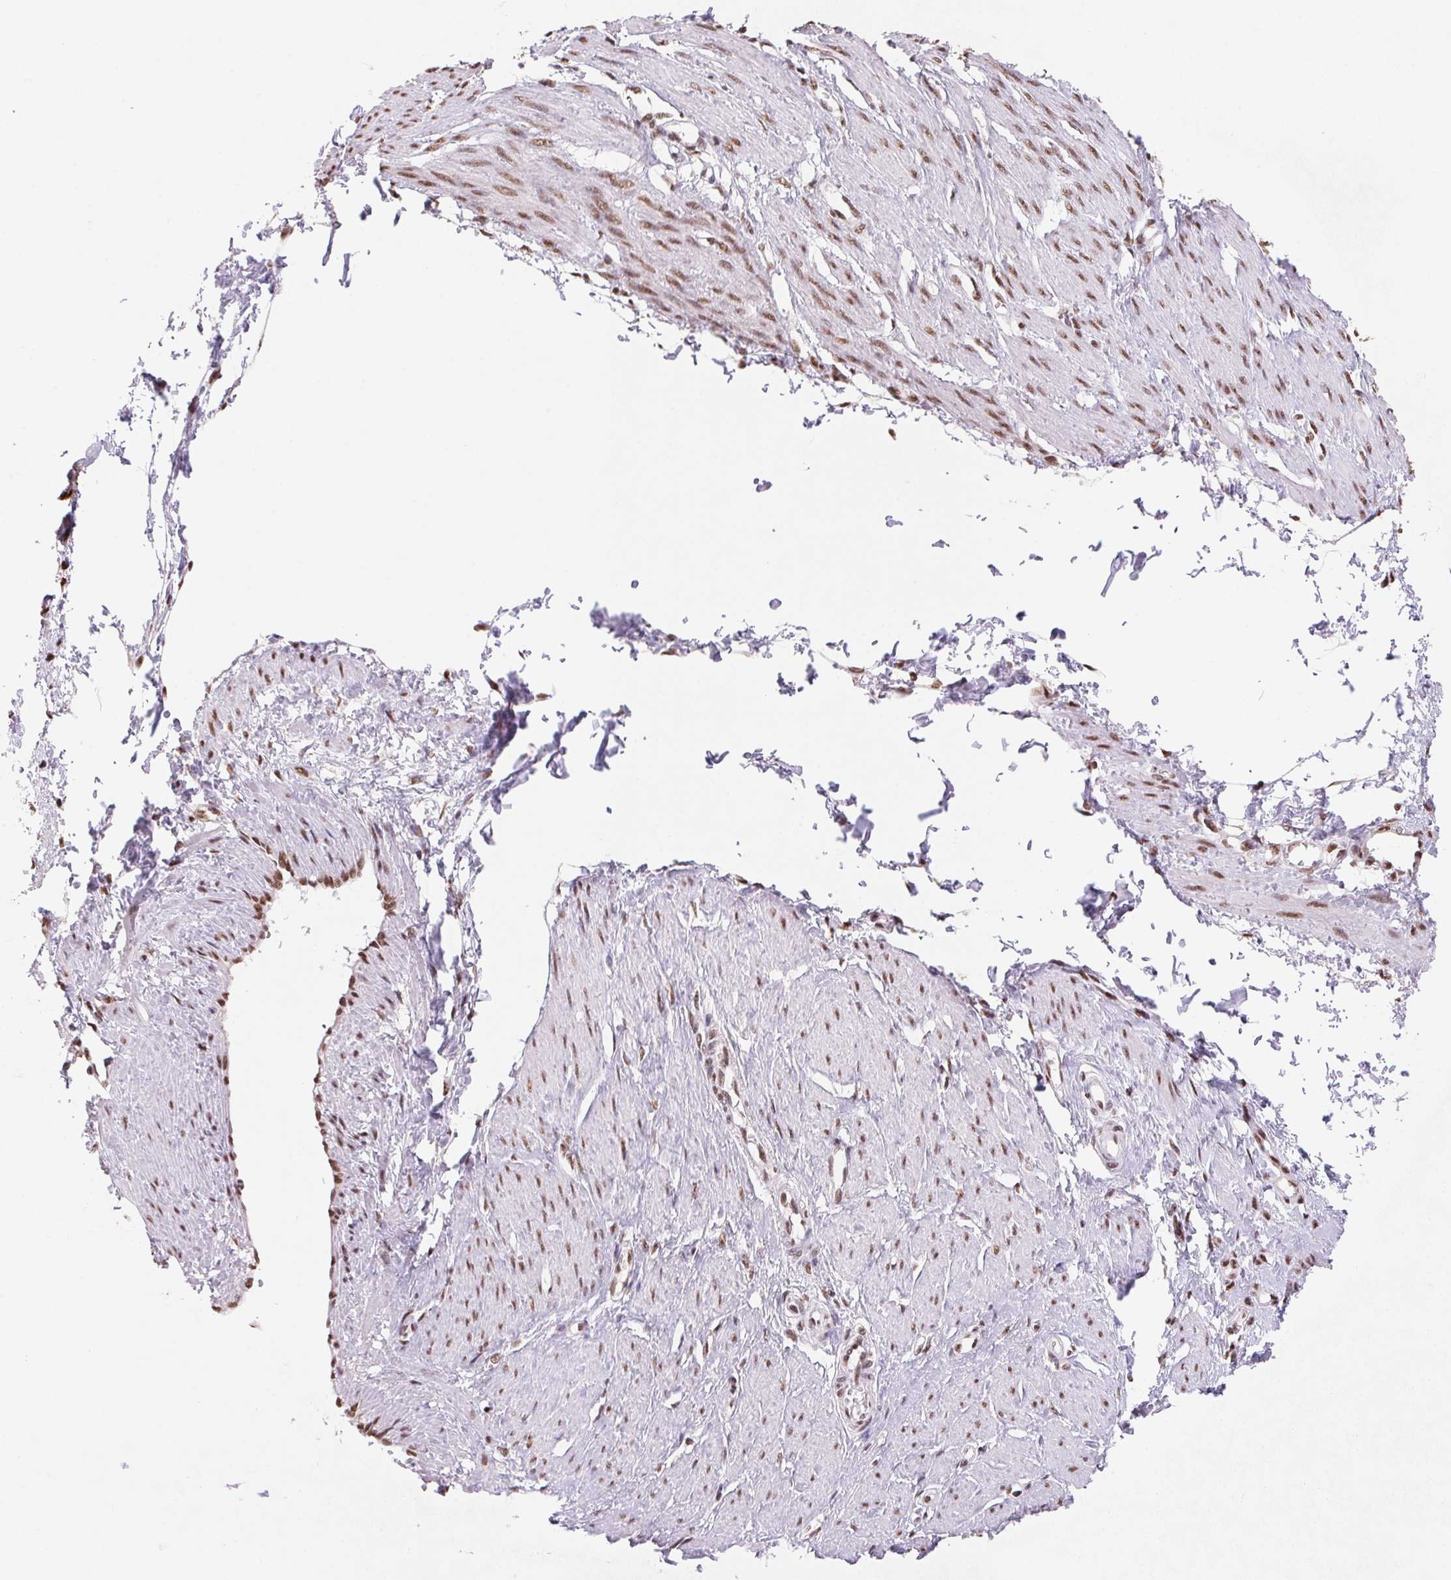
{"staining": {"intensity": "moderate", "quantity": ">75%", "location": "nuclear"}, "tissue": "smooth muscle", "cell_type": "Smooth muscle cells", "image_type": "normal", "snomed": [{"axis": "morphology", "description": "Normal tissue, NOS"}, {"axis": "topography", "description": "Smooth muscle"}, {"axis": "topography", "description": "Uterus"}], "caption": "High-power microscopy captured an immunohistochemistry photomicrograph of unremarkable smooth muscle, revealing moderate nuclear positivity in approximately >75% of smooth muscle cells.", "gene": "SNRPG", "patient": {"sex": "female", "age": 39}}